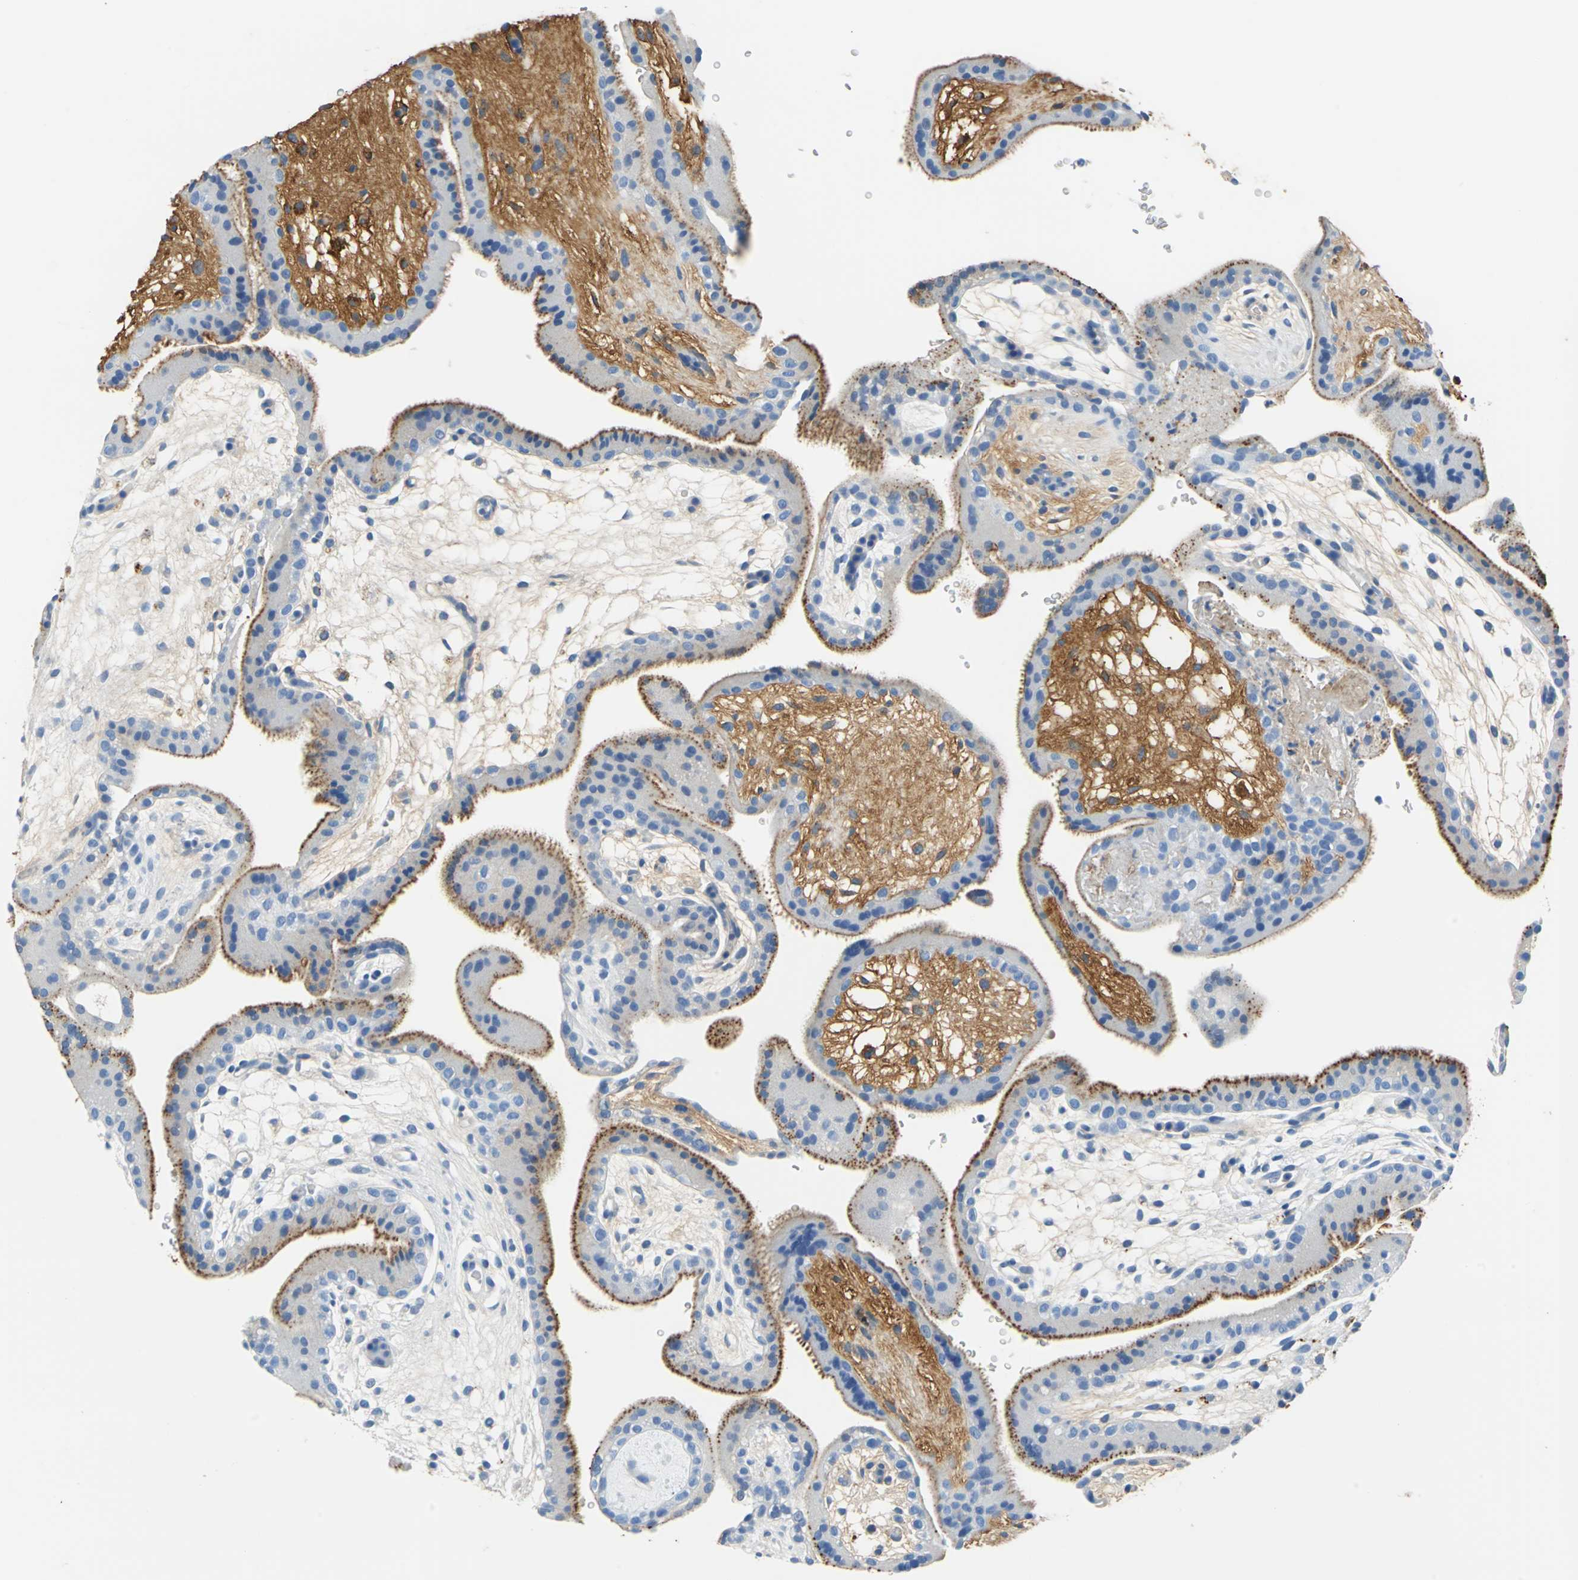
{"staining": {"intensity": "weak", "quantity": "25%-75%", "location": "cytoplasmic/membranous"}, "tissue": "placenta", "cell_type": "Decidual cells", "image_type": "normal", "snomed": [{"axis": "morphology", "description": "Normal tissue, NOS"}, {"axis": "topography", "description": "Placenta"}], "caption": "Protein expression by IHC reveals weak cytoplasmic/membranous staining in approximately 25%-75% of decidual cells in unremarkable placenta.", "gene": "ALB", "patient": {"sex": "female", "age": 19}}